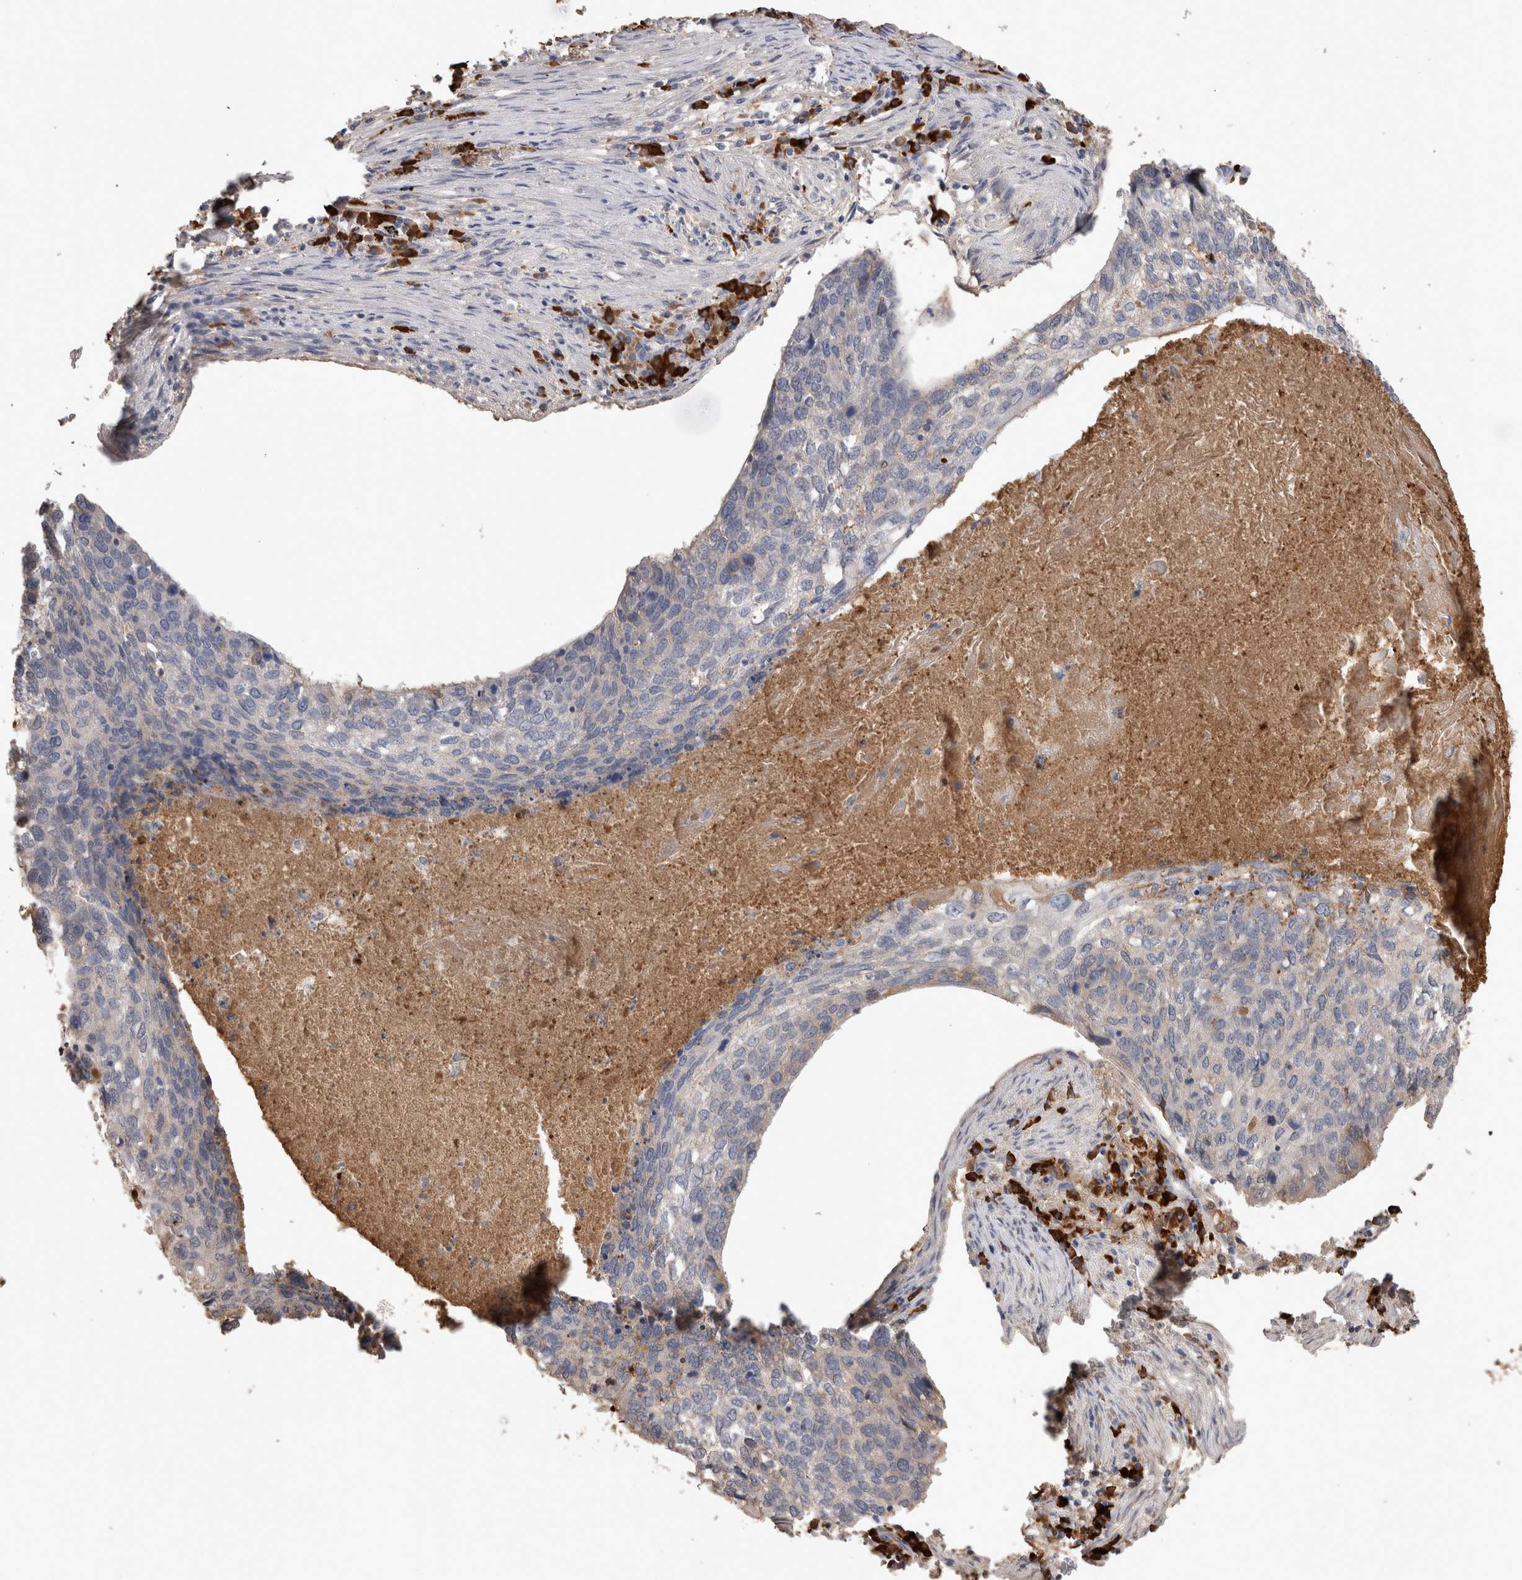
{"staining": {"intensity": "negative", "quantity": "none", "location": "none"}, "tissue": "lung cancer", "cell_type": "Tumor cells", "image_type": "cancer", "snomed": [{"axis": "morphology", "description": "Squamous cell carcinoma, NOS"}, {"axis": "topography", "description": "Lung"}], "caption": "The photomicrograph shows no significant positivity in tumor cells of squamous cell carcinoma (lung).", "gene": "PPP3CC", "patient": {"sex": "female", "age": 63}}